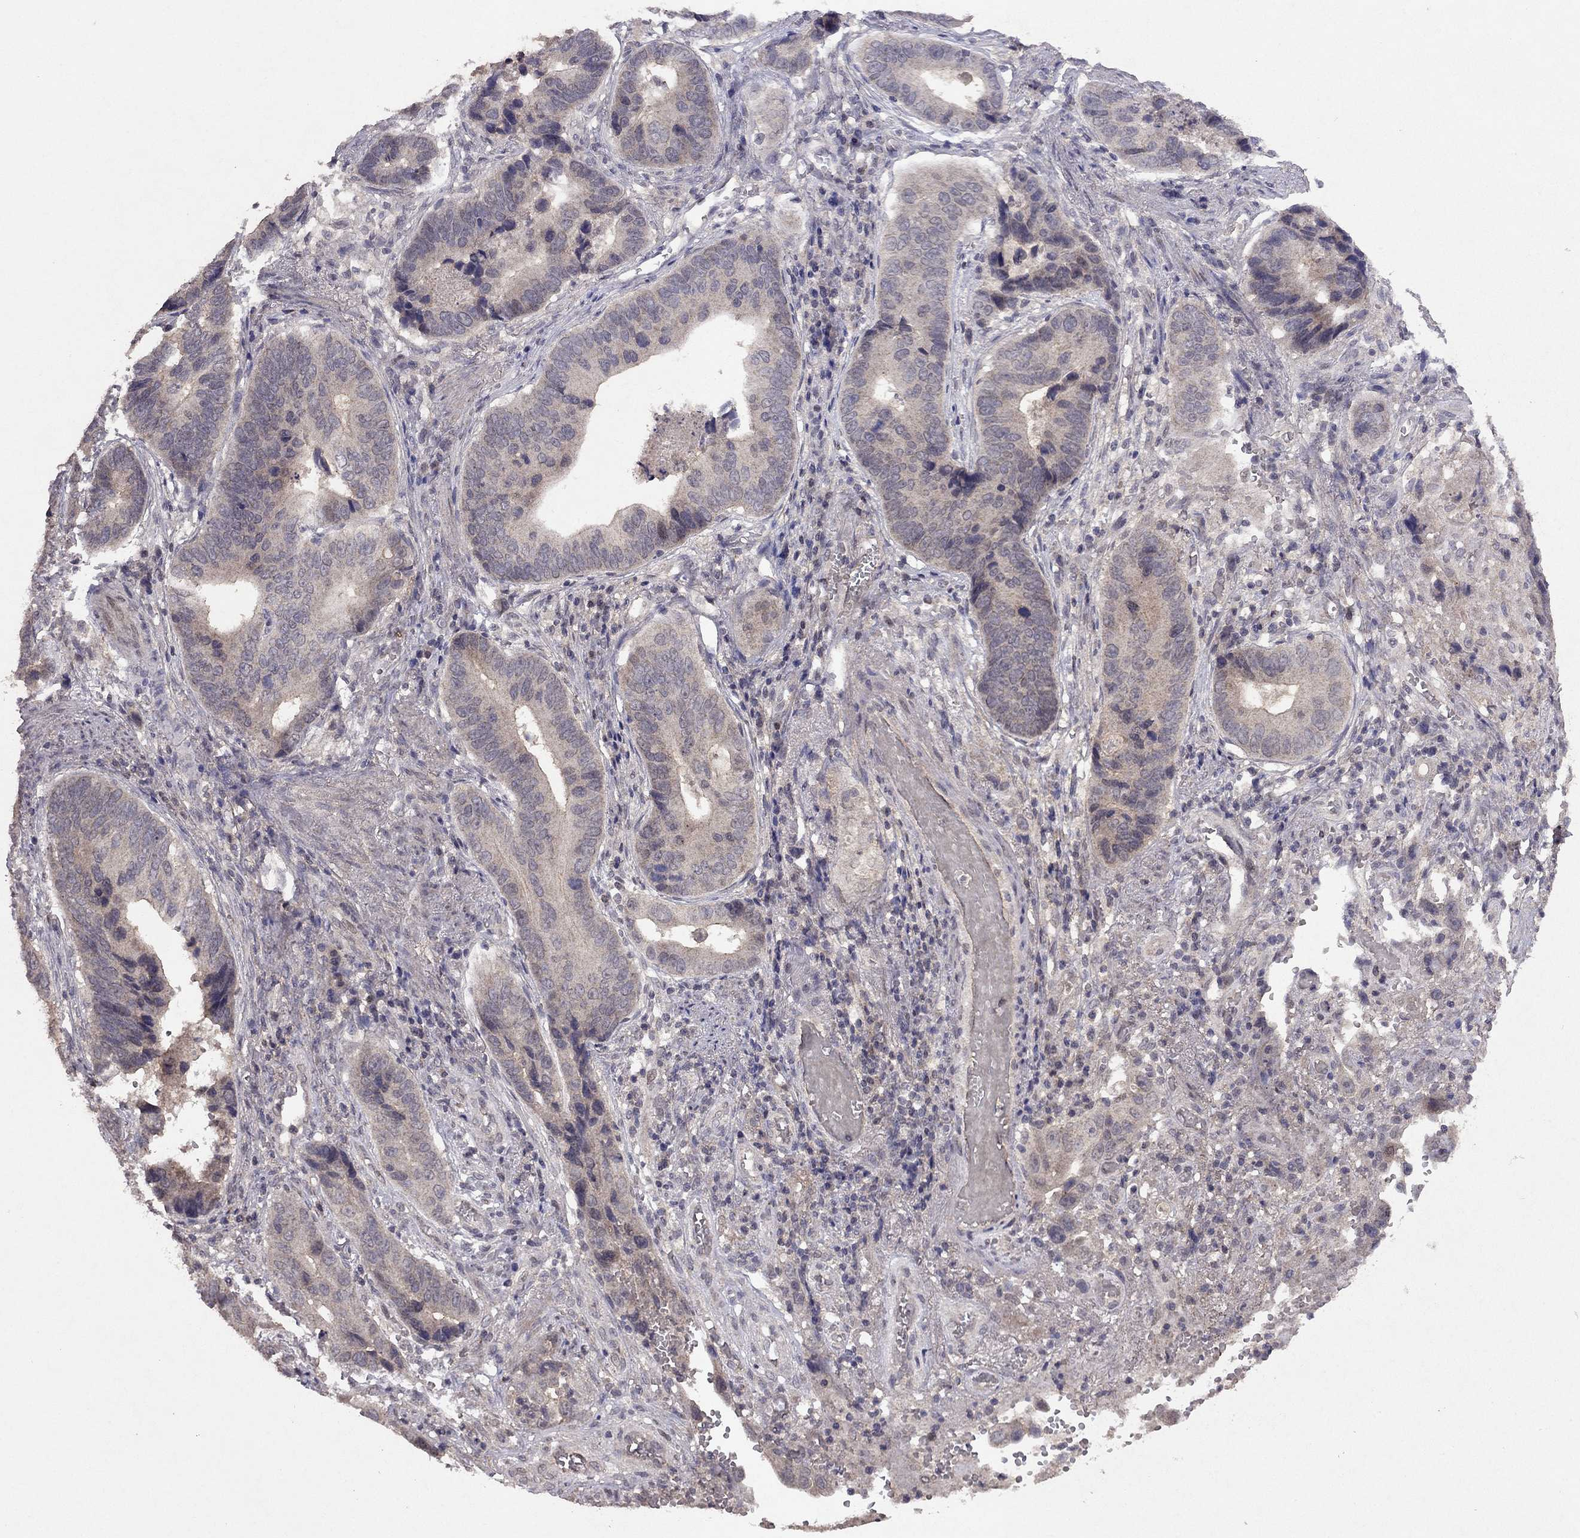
{"staining": {"intensity": "negative", "quantity": "none", "location": "none"}, "tissue": "stomach cancer", "cell_type": "Tumor cells", "image_type": "cancer", "snomed": [{"axis": "morphology", "description": "Adenocarcinoma, NOS"}, {"axis": "topography", "description": "Stomach"}], "caption": "There is no significant expression in tumor cells of stomach adenocarcinoma. (DAB (3,3'-diaminobenzidine) immunohistochemistry (IHC) visualized using brightfield microscopy, high magnification).", "gene": "ESR2", "patient": {"sex": "male", "age": 84}}